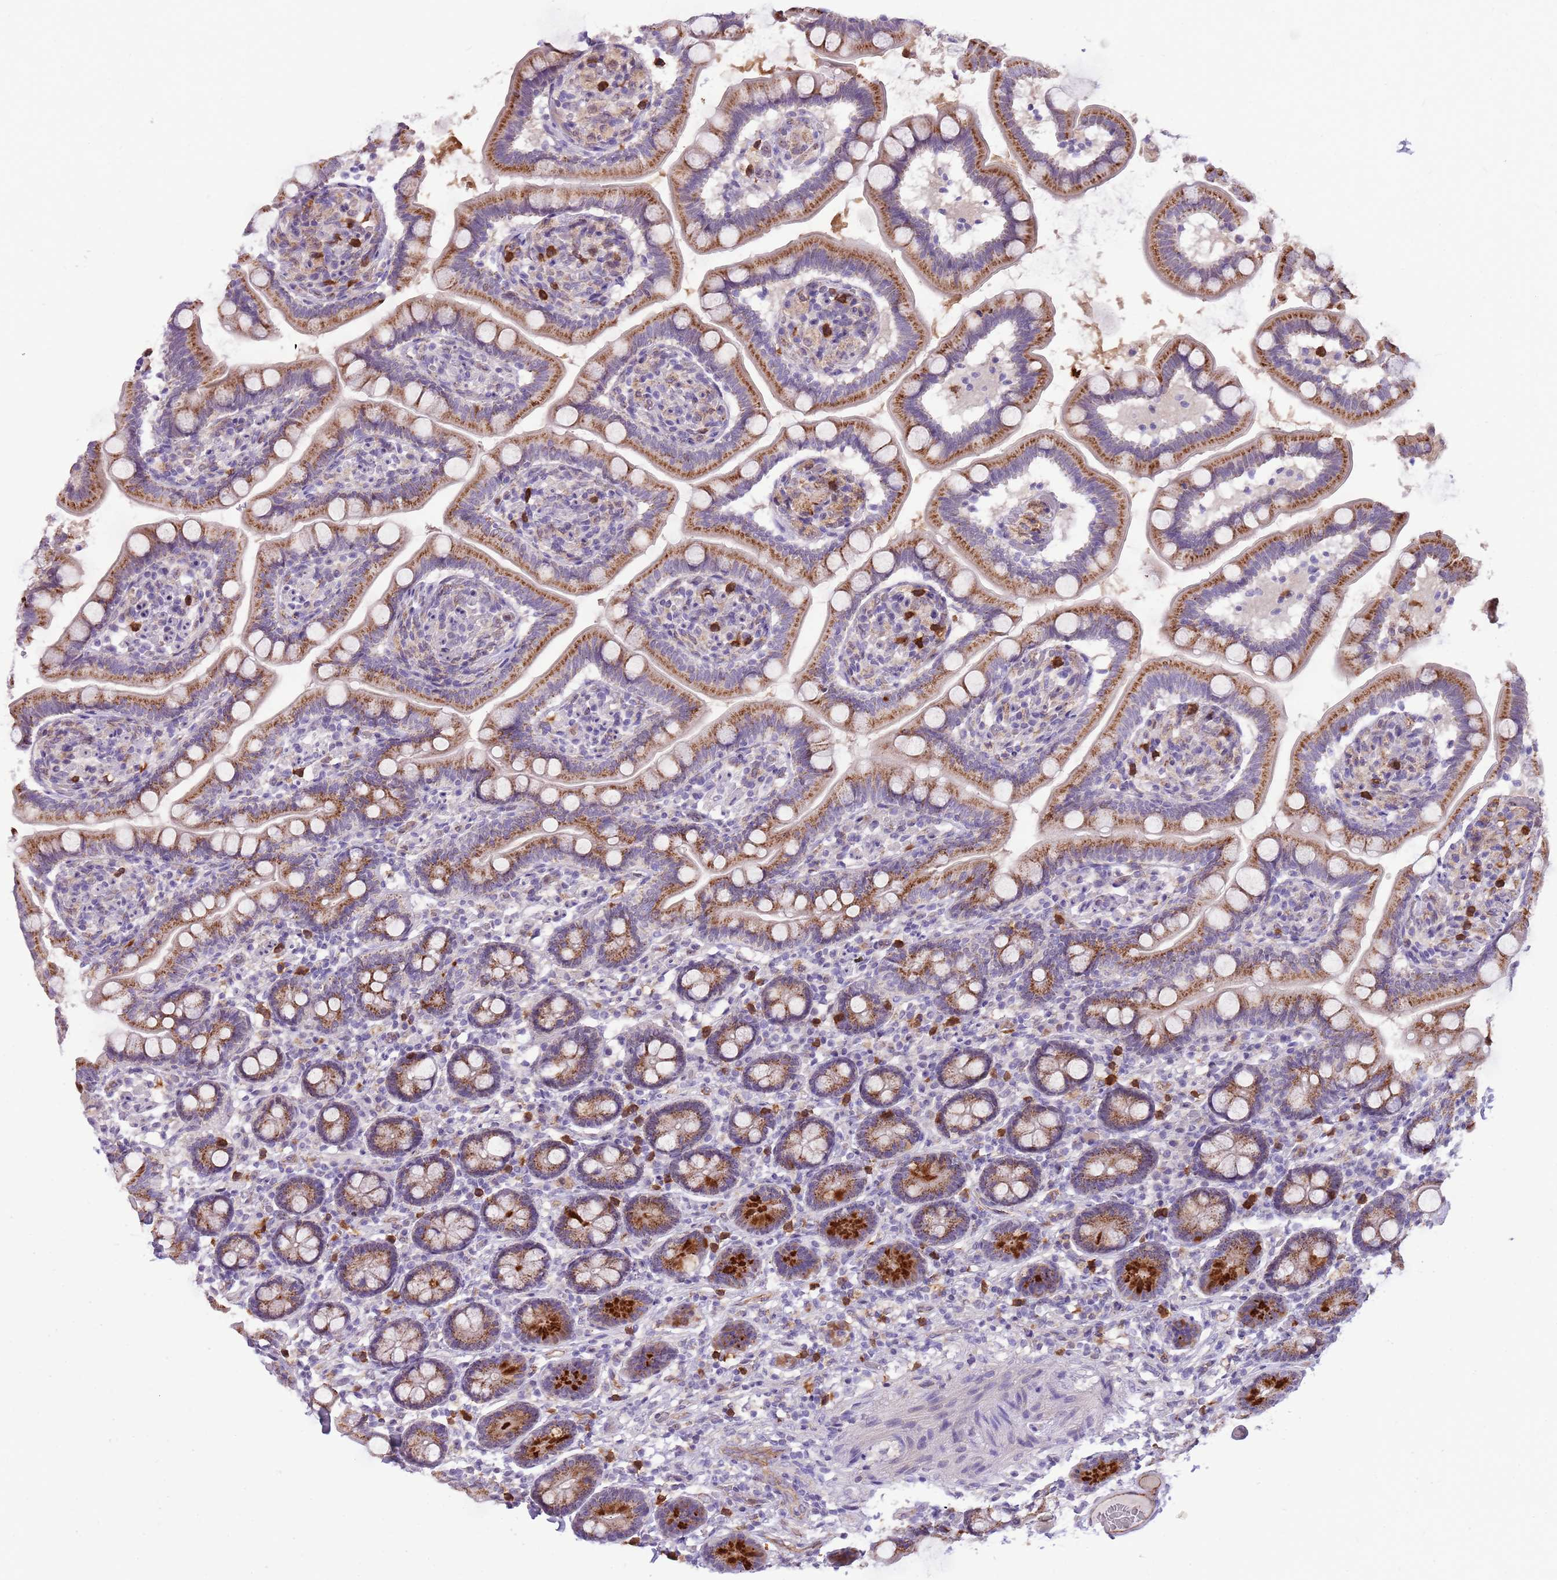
{"staining": {"intensity": "strong", "quantity": ">75%", "location": "cytoplasmic/membranous"}, "tissue": "small intestine", "cell_type": "Glandular cells", "image_type": "normal", "snomed": [{"axis": "morphology", "description": "Normal tissue, NOS"}, {"axis": "topography", "description": "Small intestine"}], "caption": "Immunohistochemical staining of benign human small intestine displays strong cytoplasmic/membranous protein staining in about >75% of glandular cells.", "gene": "PCNX1", "patient": {"sex": "female", "age": 64}}